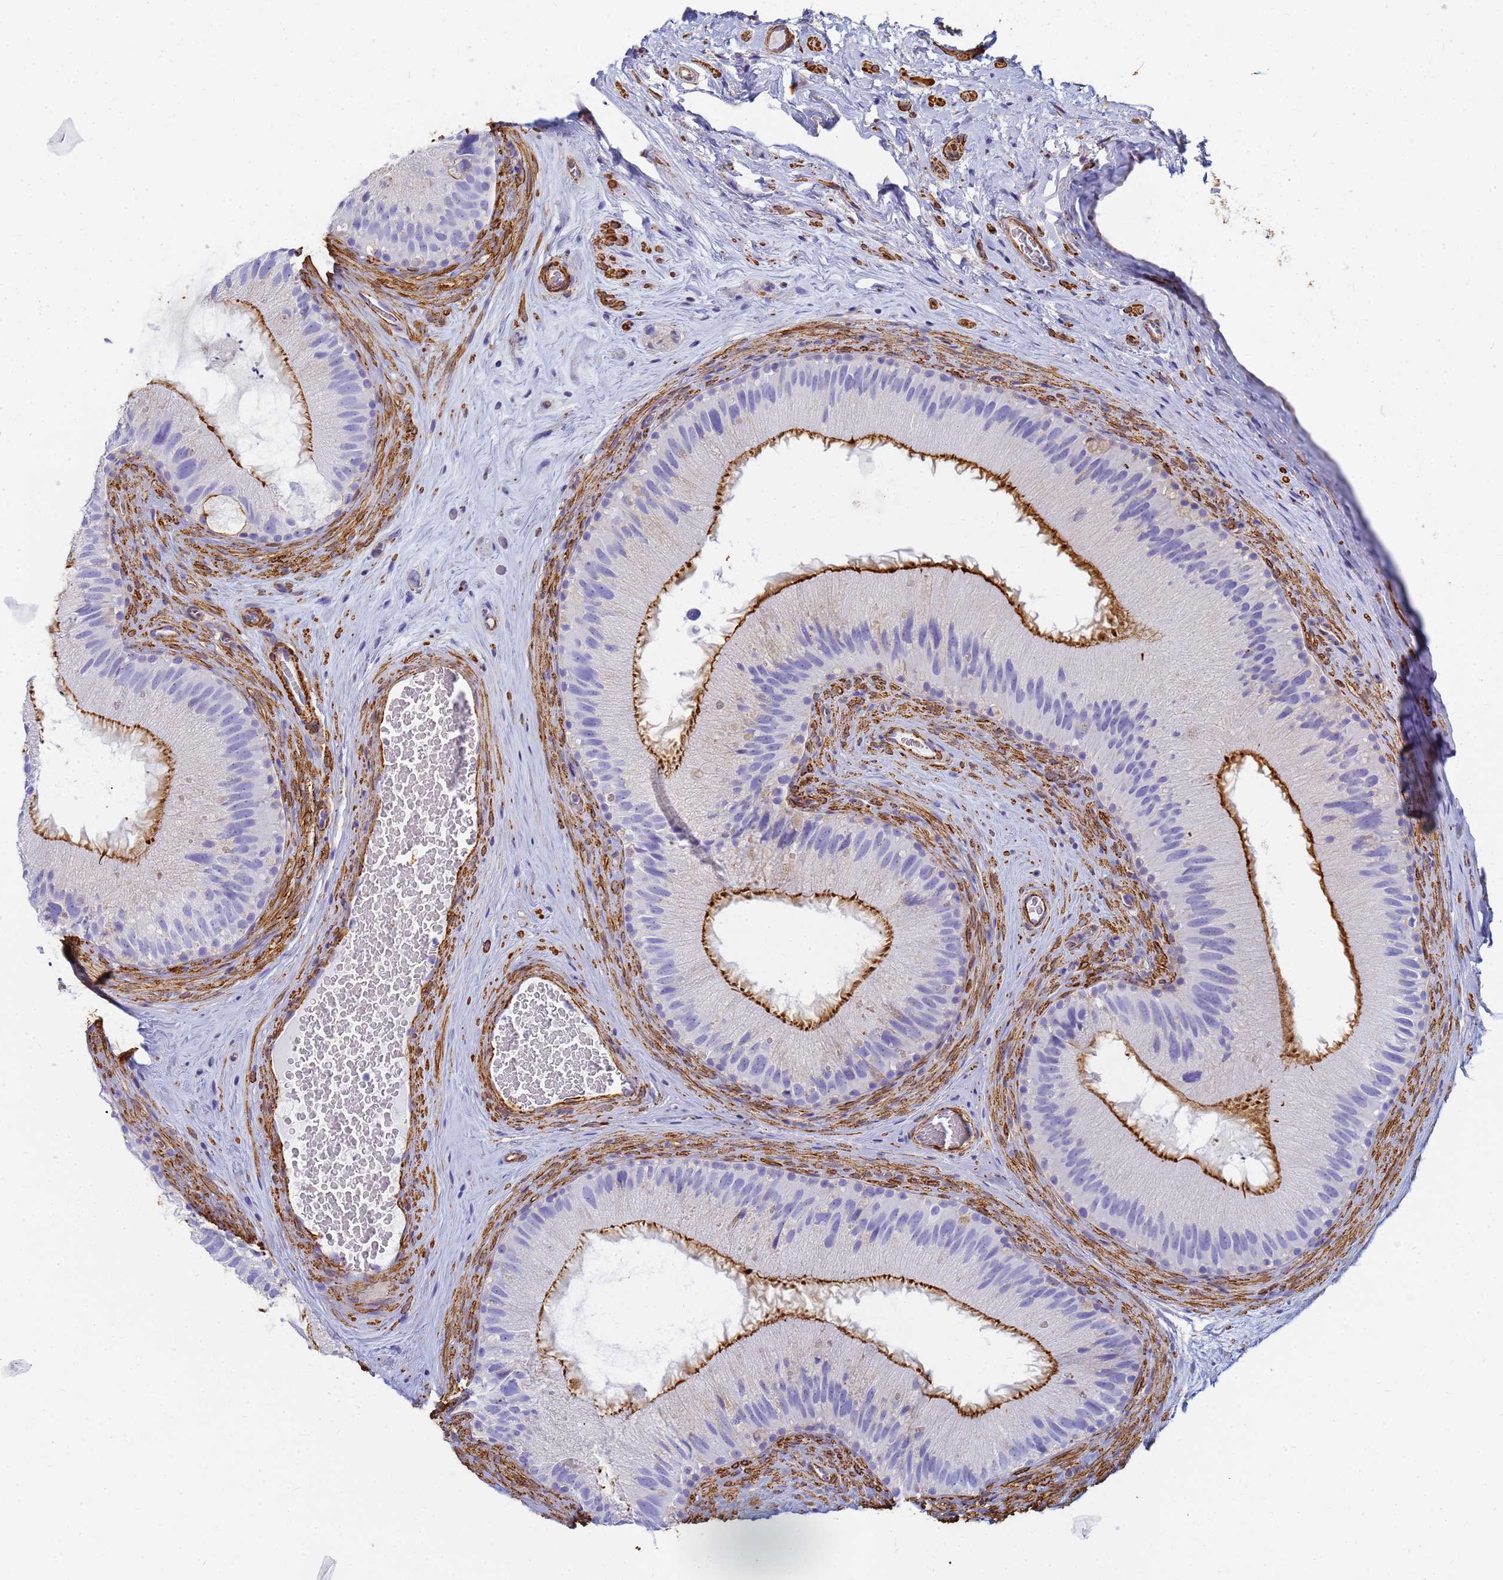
{"staining": {"intensity": "moderate", "quantity": "25%-75%", "location": "cytoplasmic/membranous"}, "tissue": "epididymis", "cell_type": "Glandular cells", "image_type": "normal", "snomed": [{"axis": "morphology", "description": "Normal tissue, NOS"}, {"axis": "topography", "description": "Epididymis"}], "caption": "Brown immunohistochemical staining in benign epididymis displays moderate cytoplasmic/membranous positivity in approximately 25%-75% of glandular cells.", "gene": "TPM1", "patient": {"sex": "male", "age": 50}}